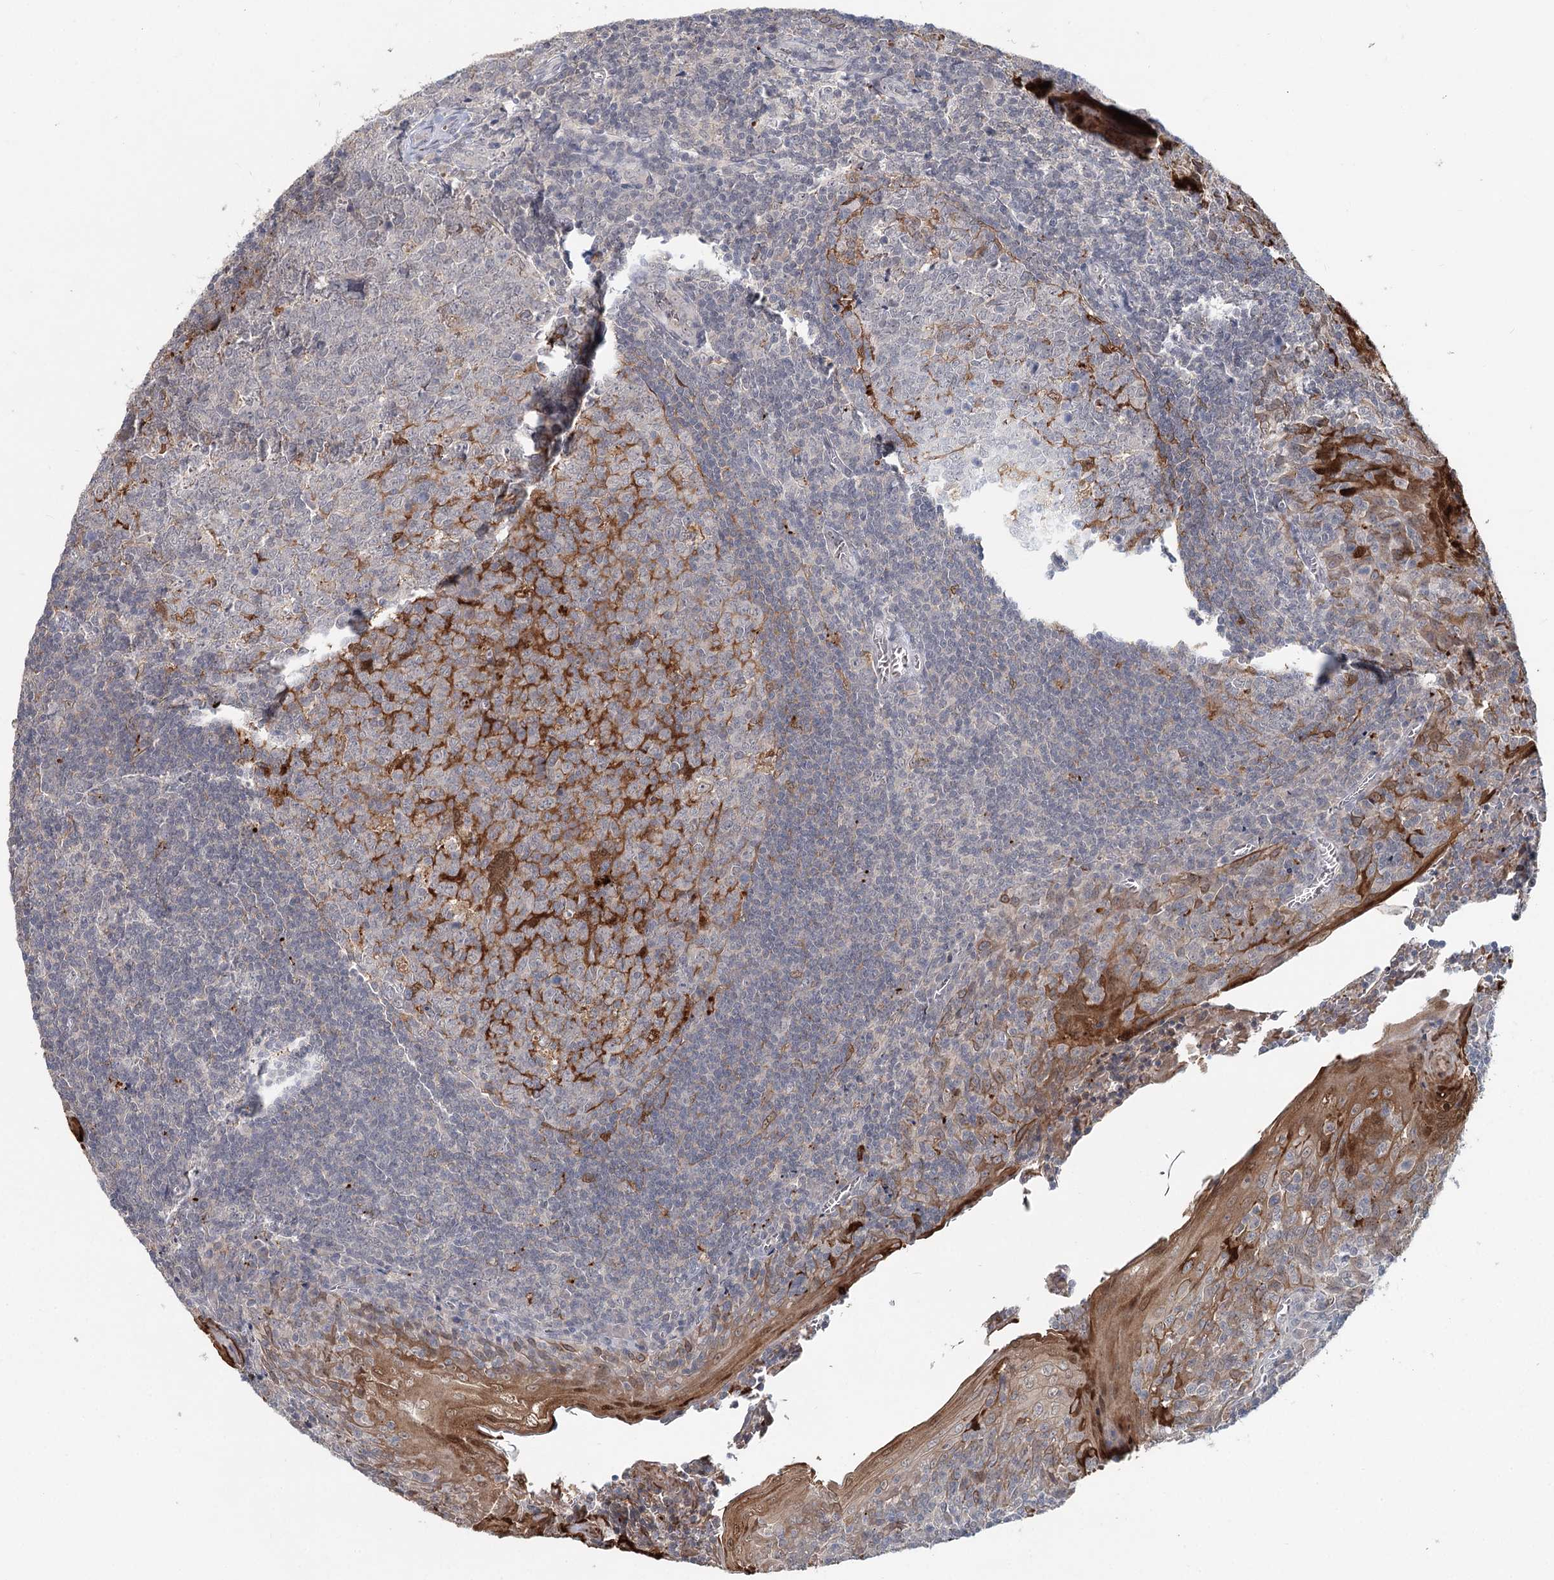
{"staining": {"intensity": "moderate", "quantity": "<25%", "location": "cytoplasmic/membranous"}, "tissue": "tonsil", "cell_type": "Germinal center cells", "image_type": "normal", "snomed": [{"axis": "morphology", "description": "Normal tissue, NOS"}, {"axis": "topography", "description": "Tonsil"}], "caption": "Immunohistochemistry (IHC) of unremarkable human tonsil shows low levels of moderate cytoplasmic/membranous staining in approximately <25% of germinal center cells.", "gene": "FBXO7", "patient": {"sex": "male", "age": 27}}